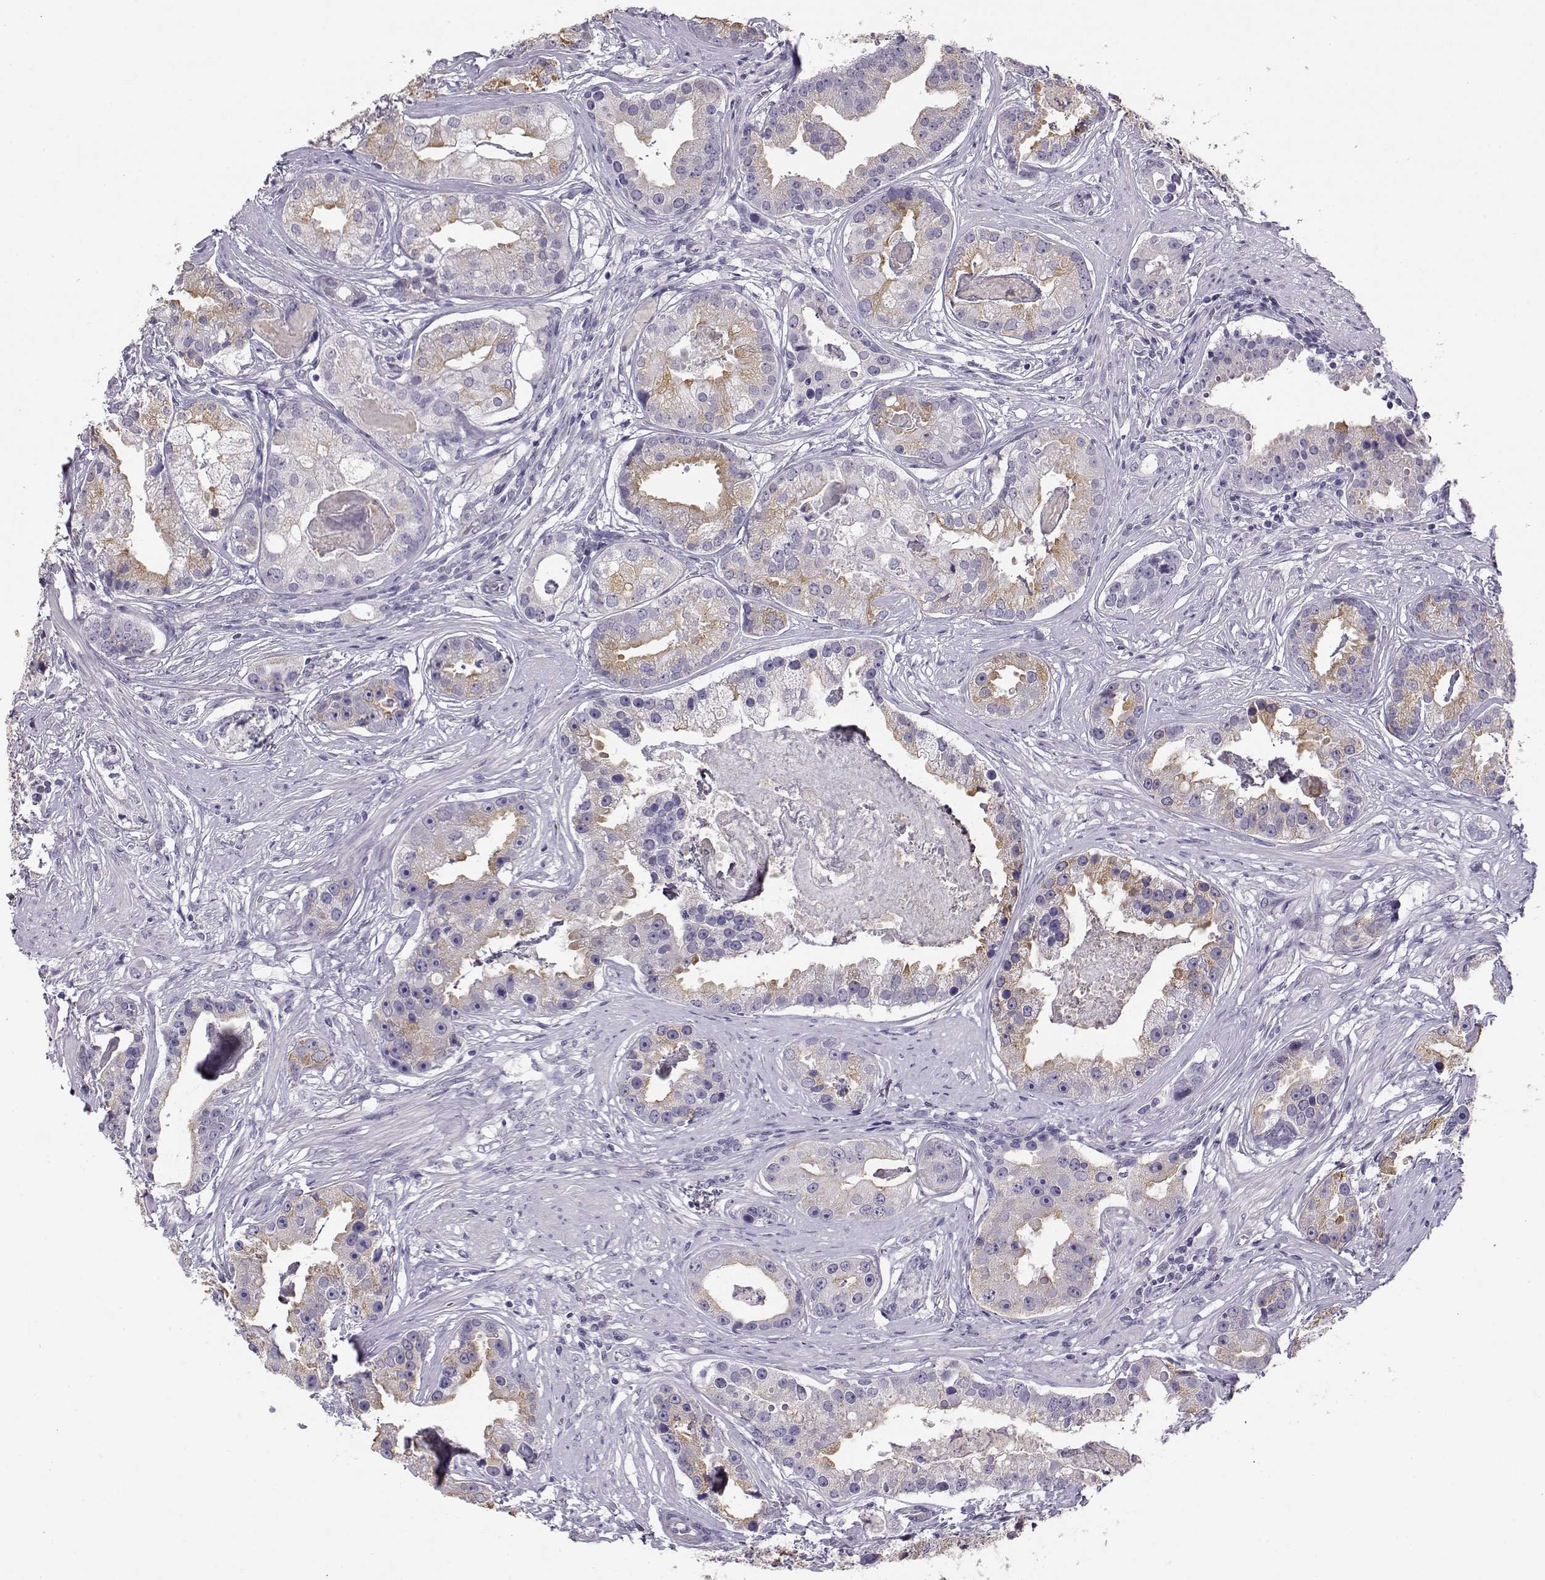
{"staining": {"intensity": "weak", "quantity": "<25%", "location": "cytoplasmic/membranous"}, "tissue": "prostate cancer", "cell_type": "Tumor cells", "image_type": "cancer", "snomed": [{"axis": "morphology", "description": "Adenocarcinoma, NOS"}, {"axis": "topography", "description": "Prostate and seminal vesicle, NOS"}, {"axis": "topography", "description": "Prostate"}], "caption": "IHC of human prostate adenocarcinoma shows no expression in tumor cells. (DAB IHC with hematoxylin counter stain).", "gene": "ENDOU", "patient": {"sex": "male", "age": 44}}